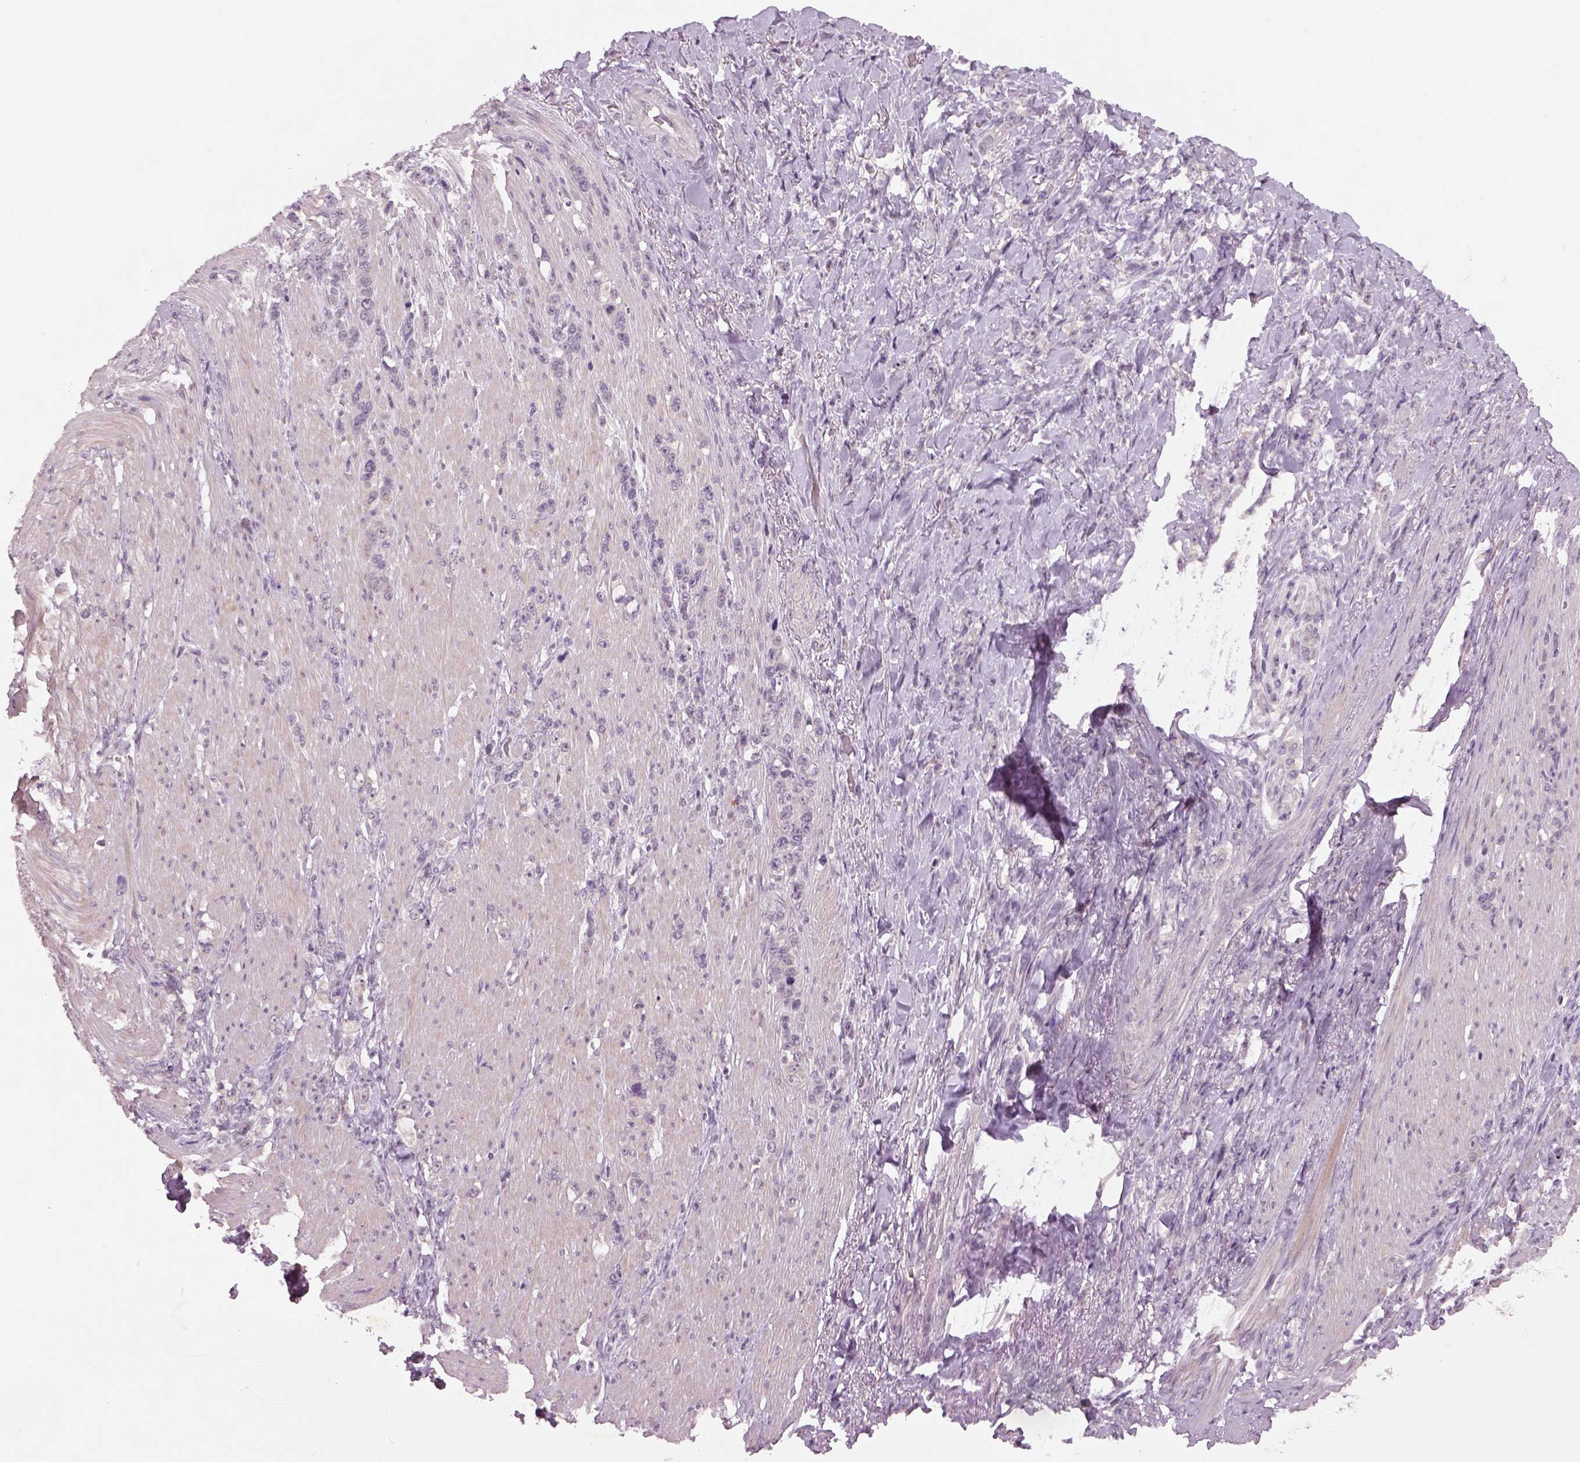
{"staining": {"intensity": "negative", "quantity": "none", "location": "none"}, "tissue": "stomach cancer", "cell_type": "Tumor cells", "image_type": "cancer", "snomed": [{"axis": "morphology", "description": "Adenocarcinoma, NOS"}, {"axis": "topography", "description": "Stomach, lower"}], "caption": "The micrograph reveals no significant expression in tumor cells of stomach cancer (adenocarcinoma).", "gene": "GDNF", "patient": {"sex": "male", "age": 88}}